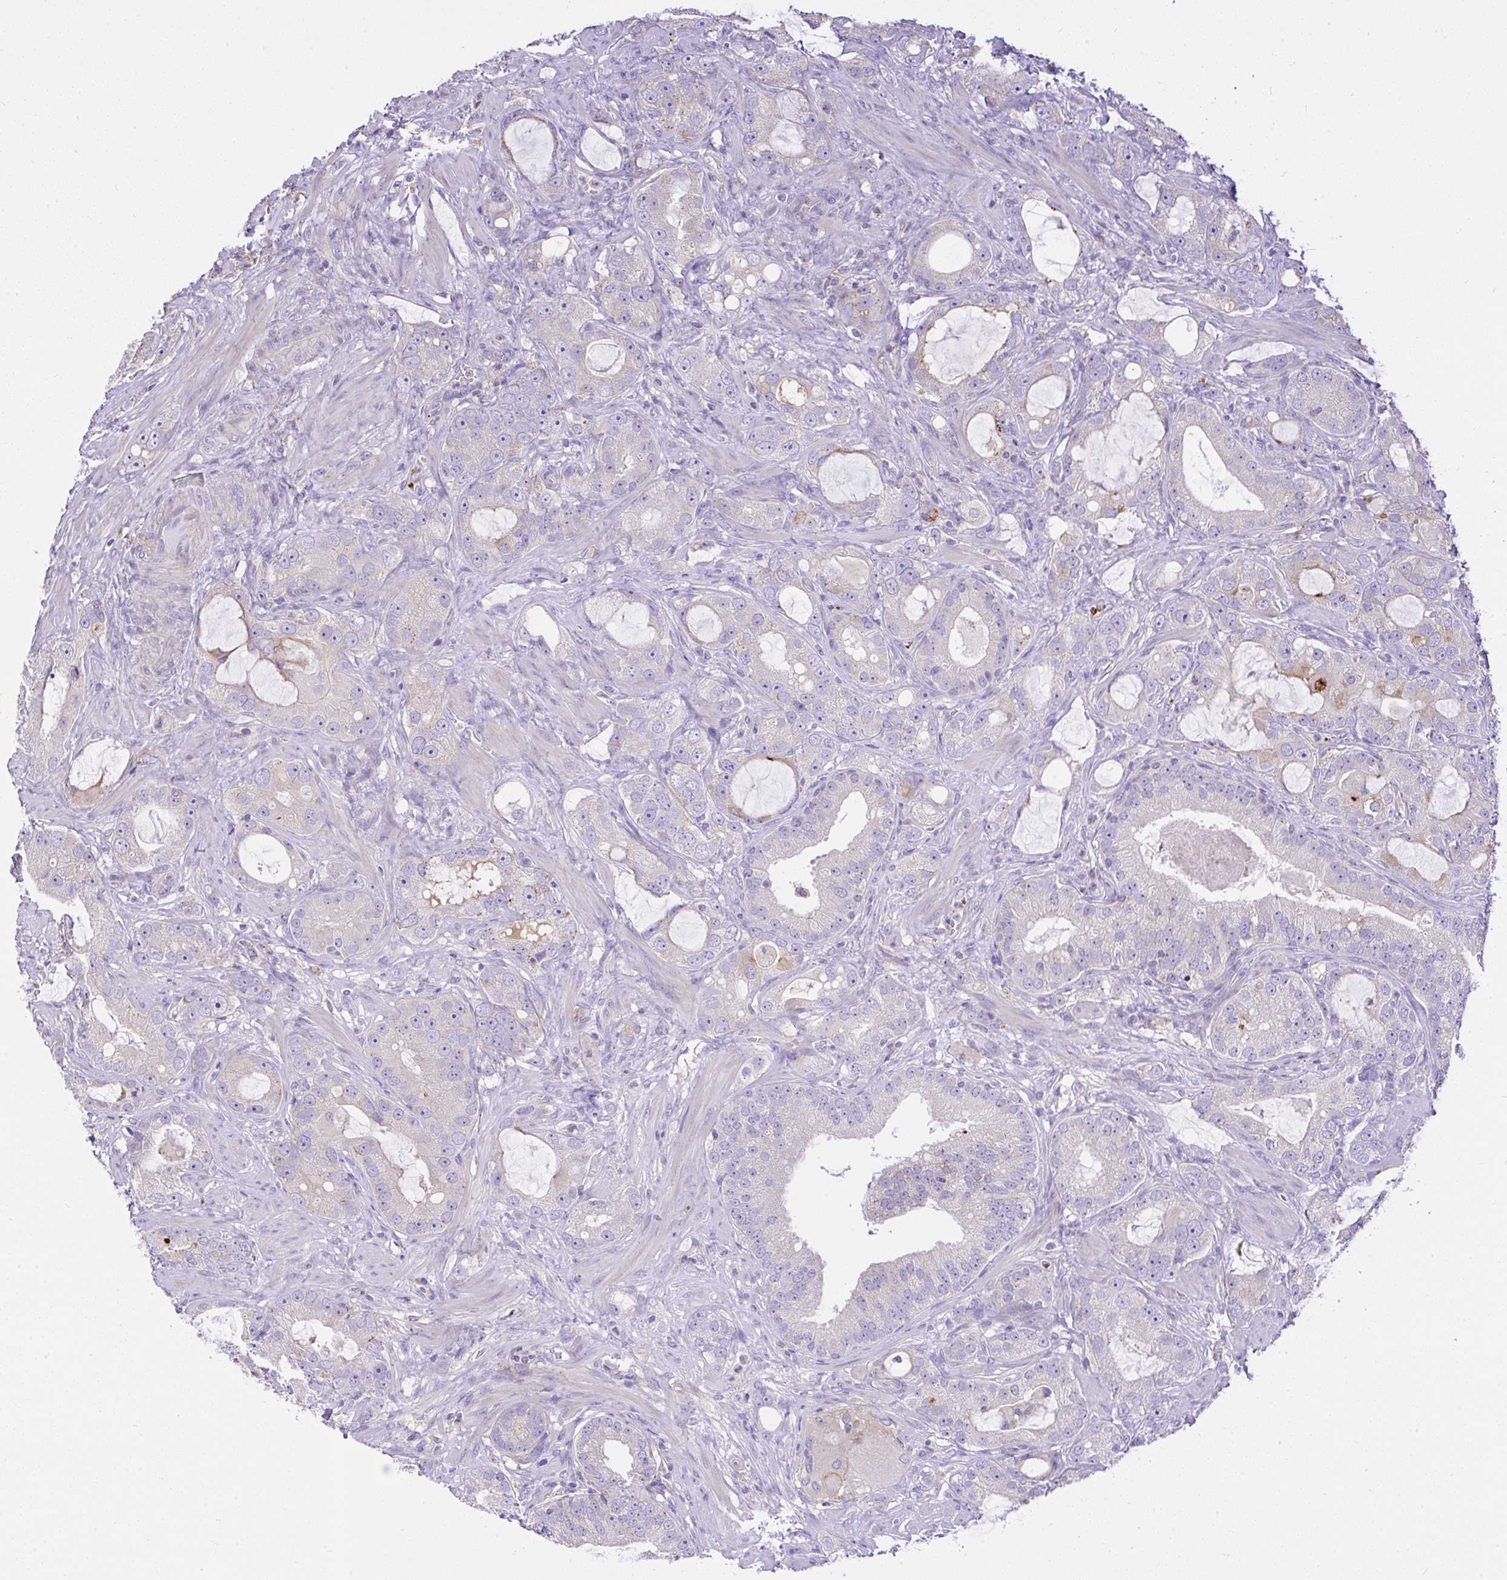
{"staining": {"intensity": "negative", "quantity": "none", "location": "none"}, "tissue": "prostate cancer", "cell_type": "Tumor cells", "image_type": "cancer", "snomed": [{"axis": "morphology", "description": "Adenocarcinoma, High grade"}, {"axis": "topography", "description": "Prostate"}], "caption": "There is no significant positivity in tumor cells of prostate cancer (adenocarcinoma (high-grade)). The staining is performed using DAB (3,3'-diaminobenzidine) brown chromogen with nuclei counter-stained in using hematoxylin.", "gene": "CCDC142", "patient": {"sex": "male", "age": 65}}